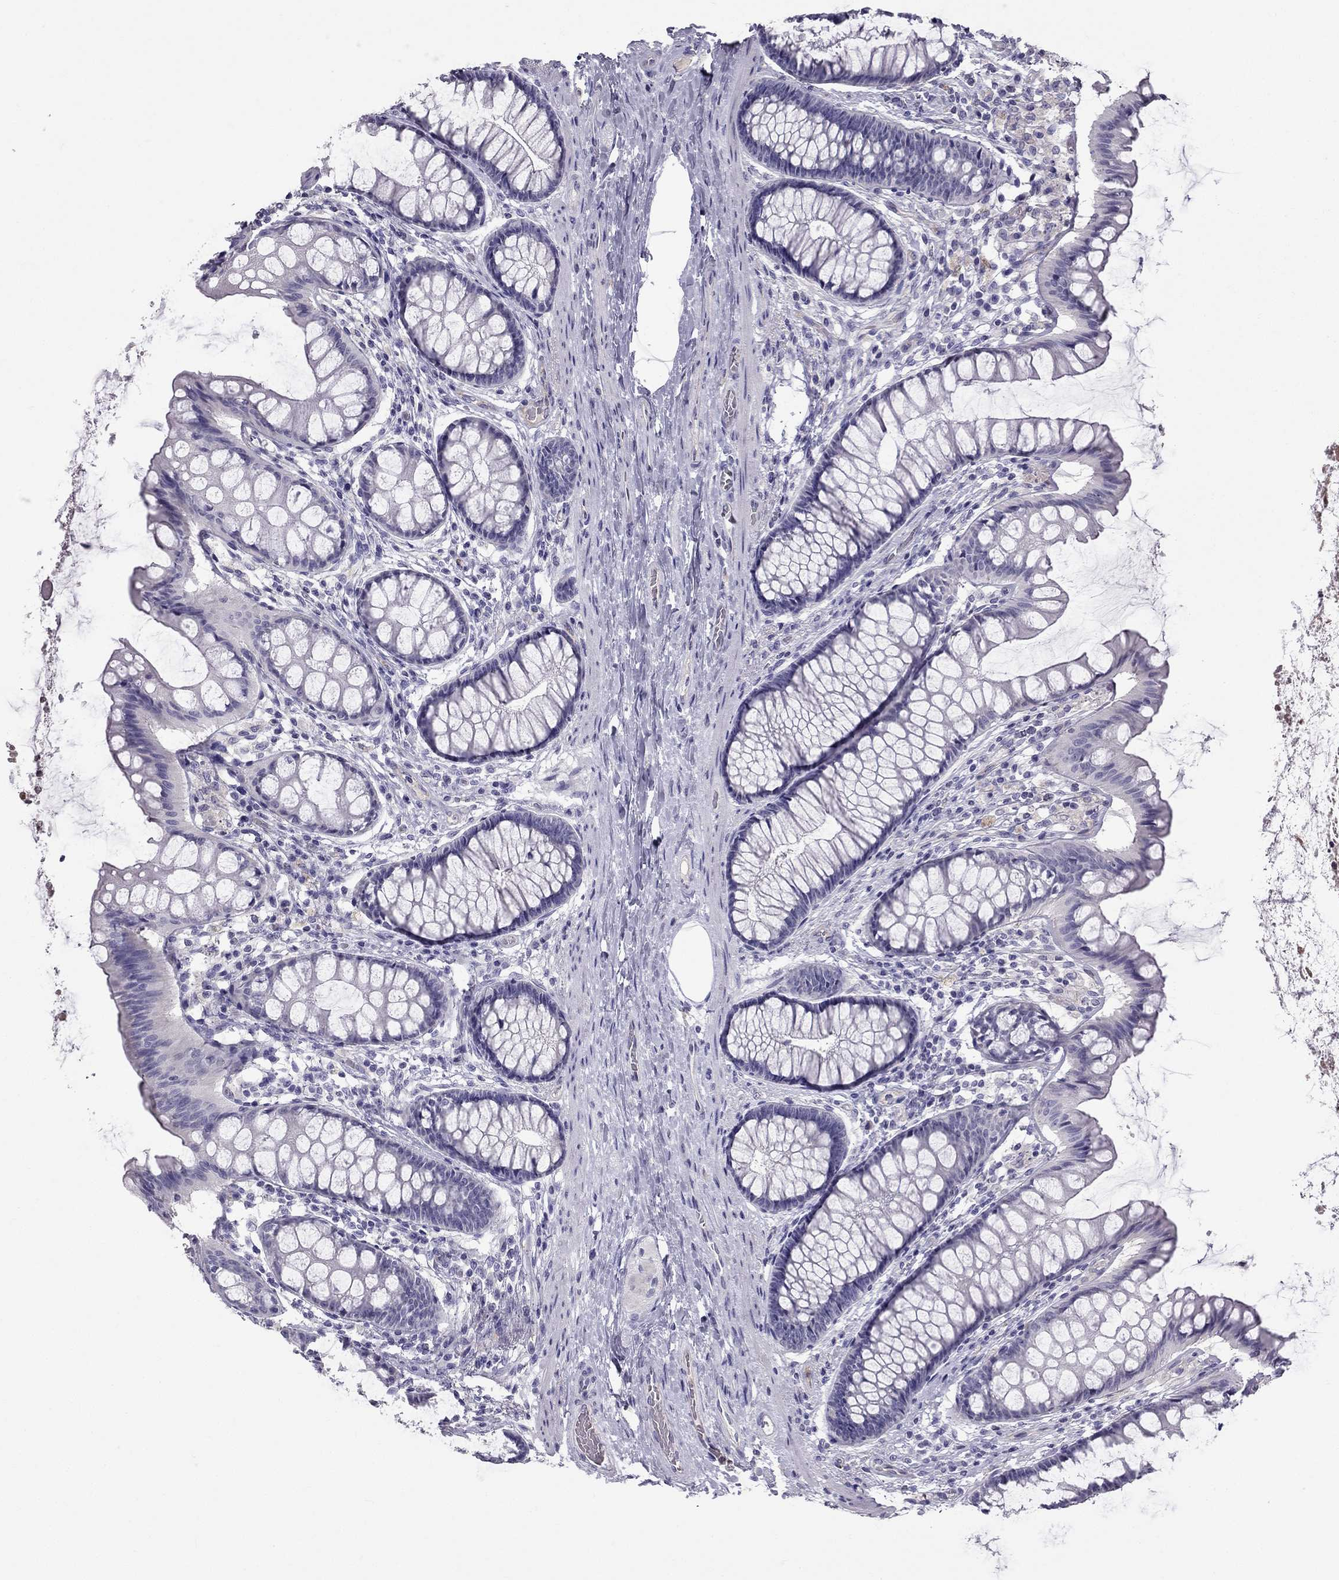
{"staining": {"intensity": "negative", "quantity": "none", "location": "none"}, "tissue": "colon", "cell_type": "Endothelial cells", "image_type": "normal", "snomed": [{"axis": "morphology", "description": "Normal tissue, NOS"}, {"axis": "topography", "description": "Colon"}], "caption": "Histopathology image shows no protein staining in endothelial cells of normal colon. (Immunohistochemistry (ihc), brightfield microscopy, high magnification).", "gene": "STOML3", "patient": {"sex": "female", "age": 65}}